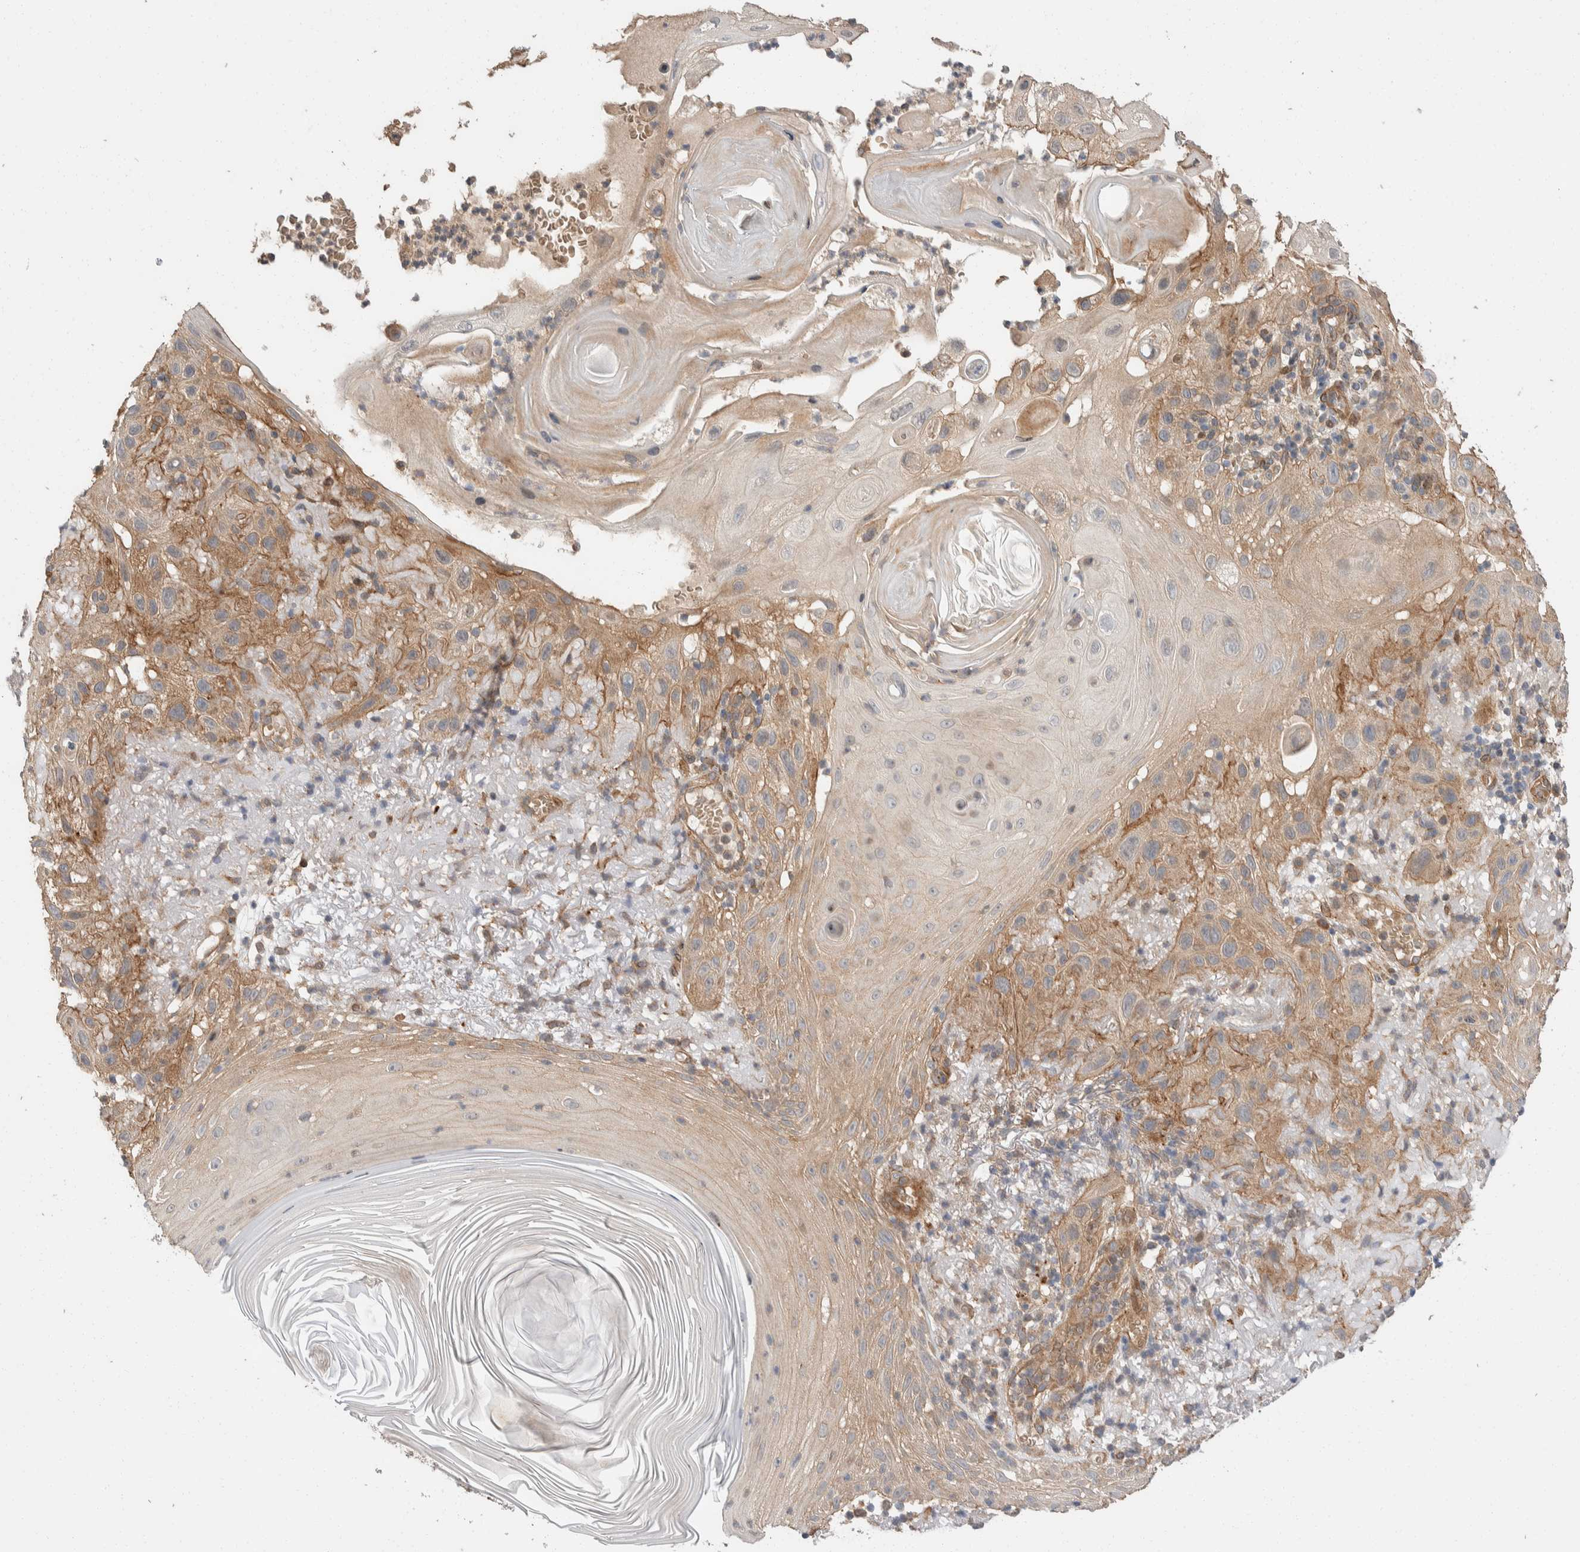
{"staining": {"intensity": "moderate", "quantity": ">75%", "location": "cytoplasmic/membranous"}, "tissue": "skin cancer", "cell_type": "Tumor cells", "image_type": "cancer", "snomed": [{"axis": "morphology", "description": "Squamous cell carcinoma, NOS"}, {"axis": "topography", "description": "Skin"}], "caption": "Moderate cytoplasmic/membranous staining for a protein is identified in approximately >75% of tumor cells of skin cancer using immunohistochemistry.", "gene": "ERC1", "patient": {"sex": "female", "age": 96}}